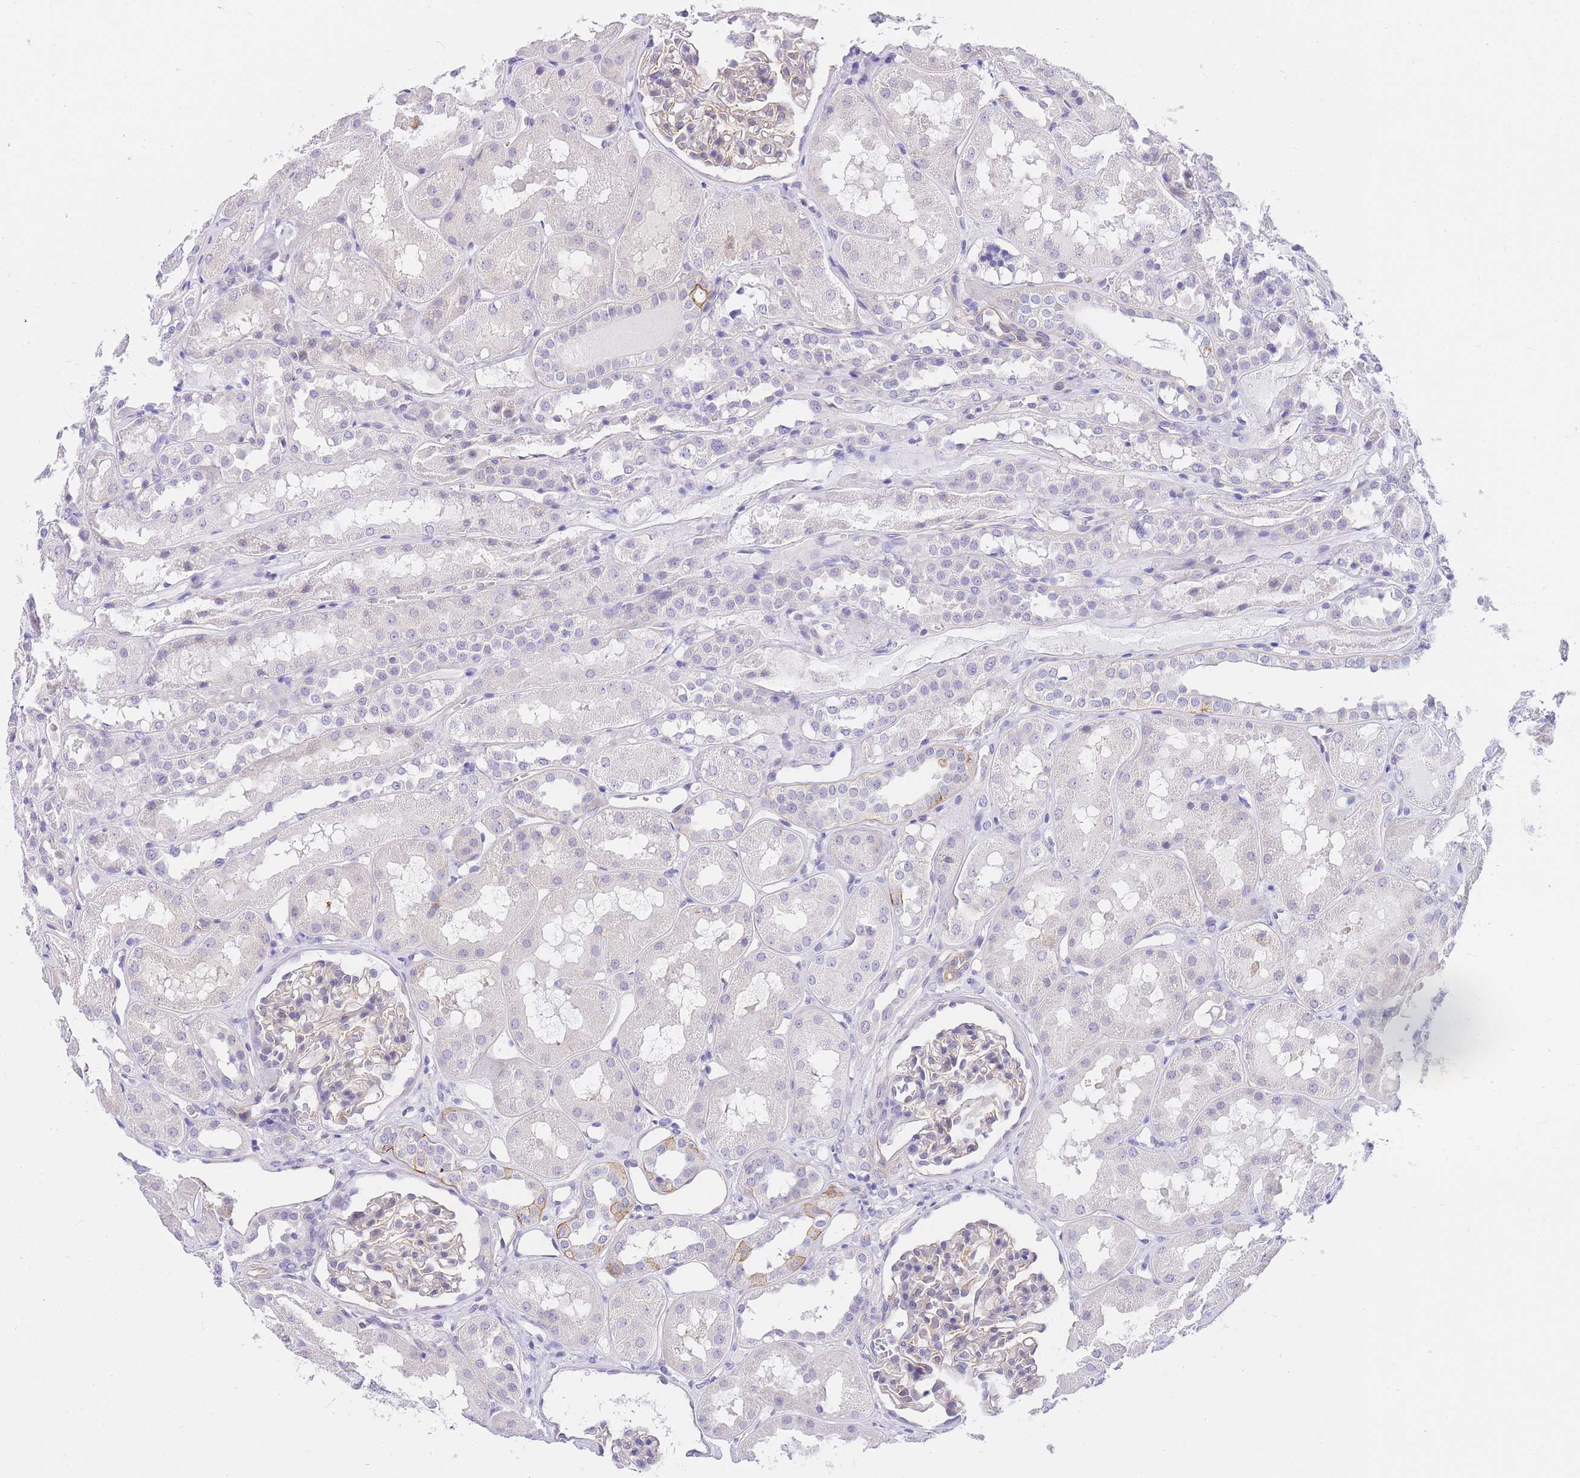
{"staining": {"intensity": "negative", "quantity": "none", "location": "none"}, "tissue": "kidney", "cell_type": "Cells in glomeruli", "image_type": "normal", "snomed": [{"axis": "morphology", "description": "Normal tissue, NOS"}, {"axis": "topography", "description": "Kidney"}], "caption": "The image shows no staining of cells in glomeruli in normal kidney.", "gene": "SRSF12", "patient": {"sex": "male", "age": 16}}